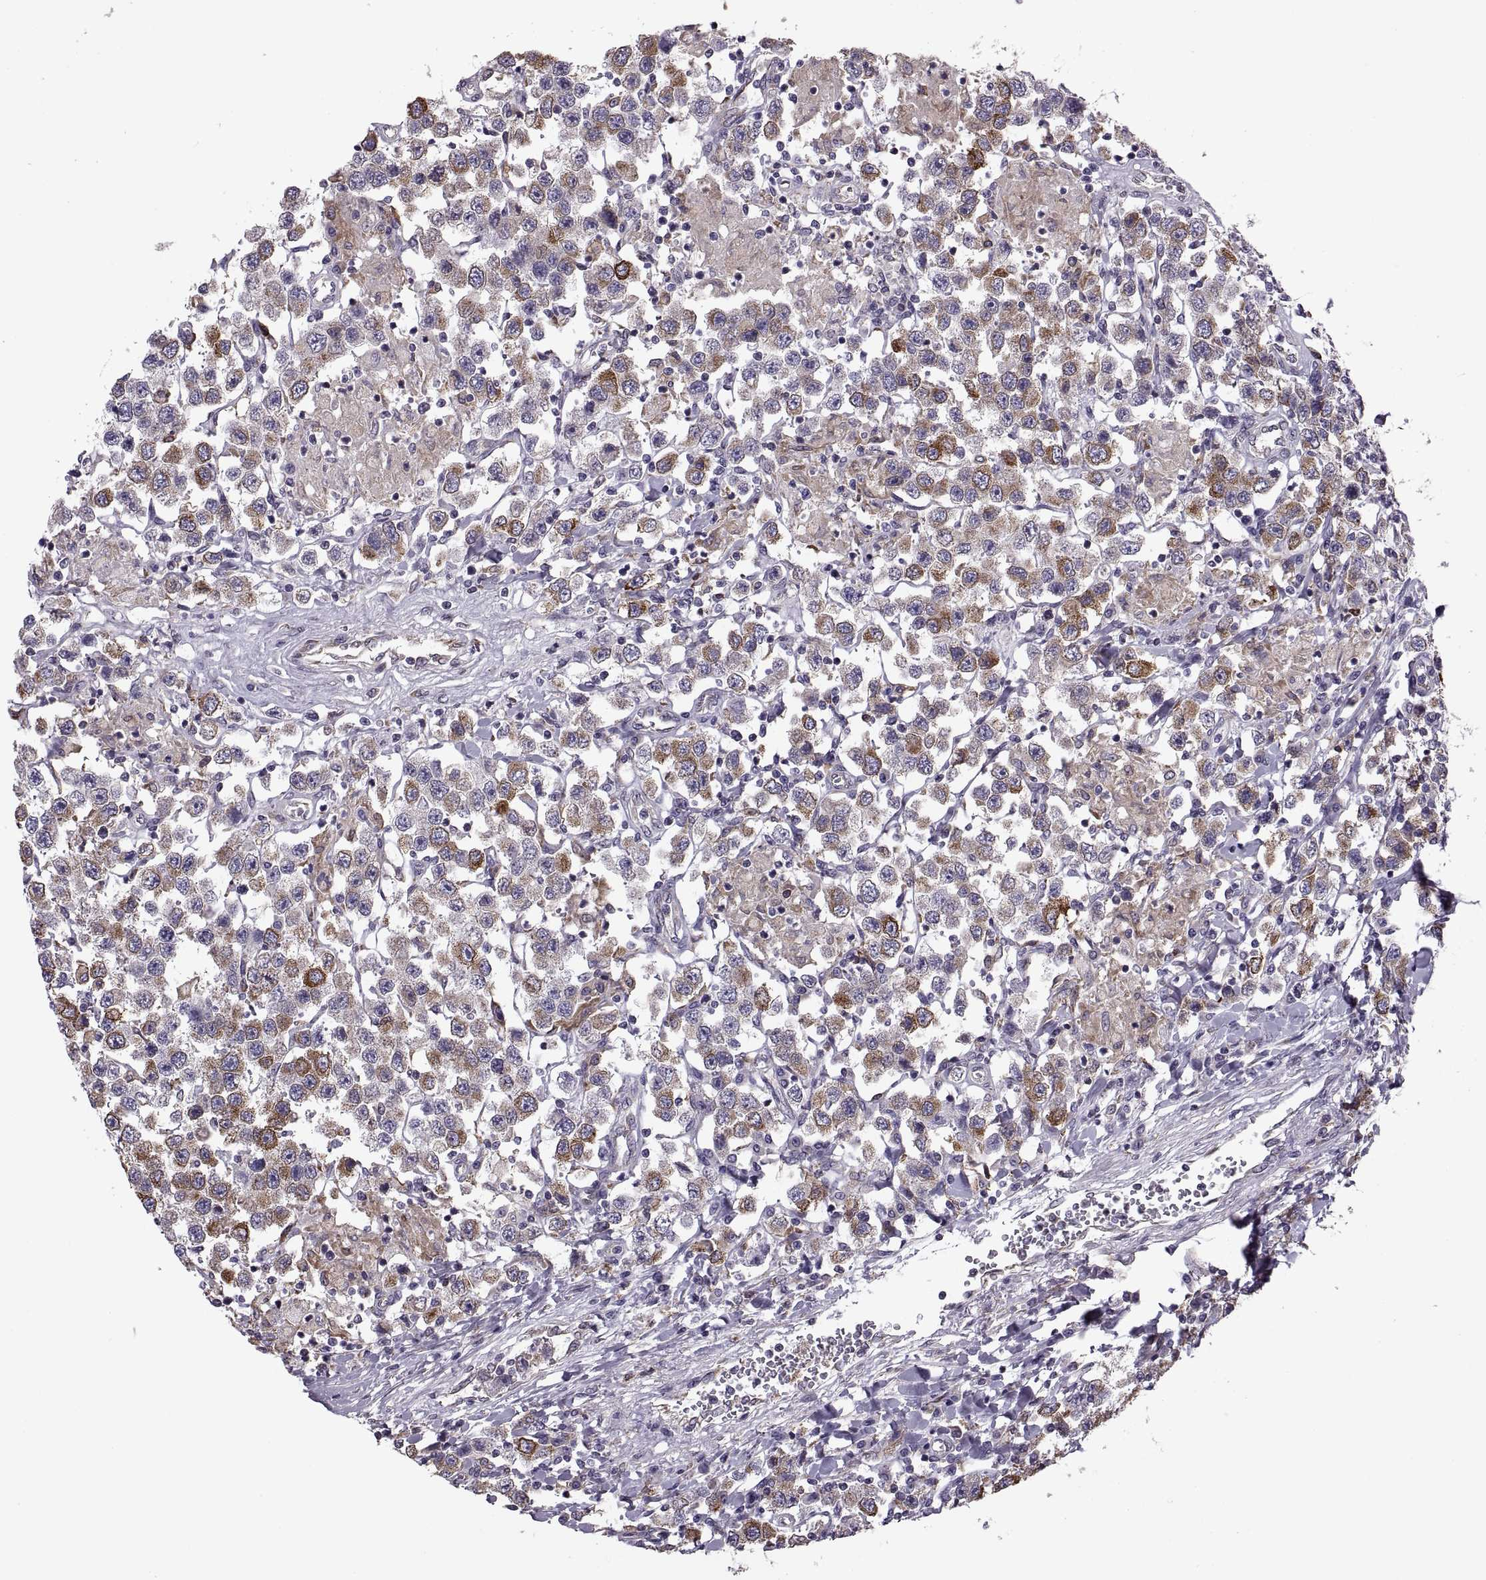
{"staining": {"intensity": "strong", "quantity": "25%-75%", "location": "cytoplasmic/membranous"}, "tissue": "testis cancer", "cell_type": "Tumor cells", "image_type": "cancer", "snomed": [{"axis": "morphology", "description": "Seminoma, NOS"}, {"axis": "topography", "description": "Testis"}], "caption": "Tumor cells demonstrate strong cytoplasmic/membranous positivity in about 25%-75% of cells in testis cancer.", "gene": "LETM2", "patient": {"sex": "male", "age": 45}}